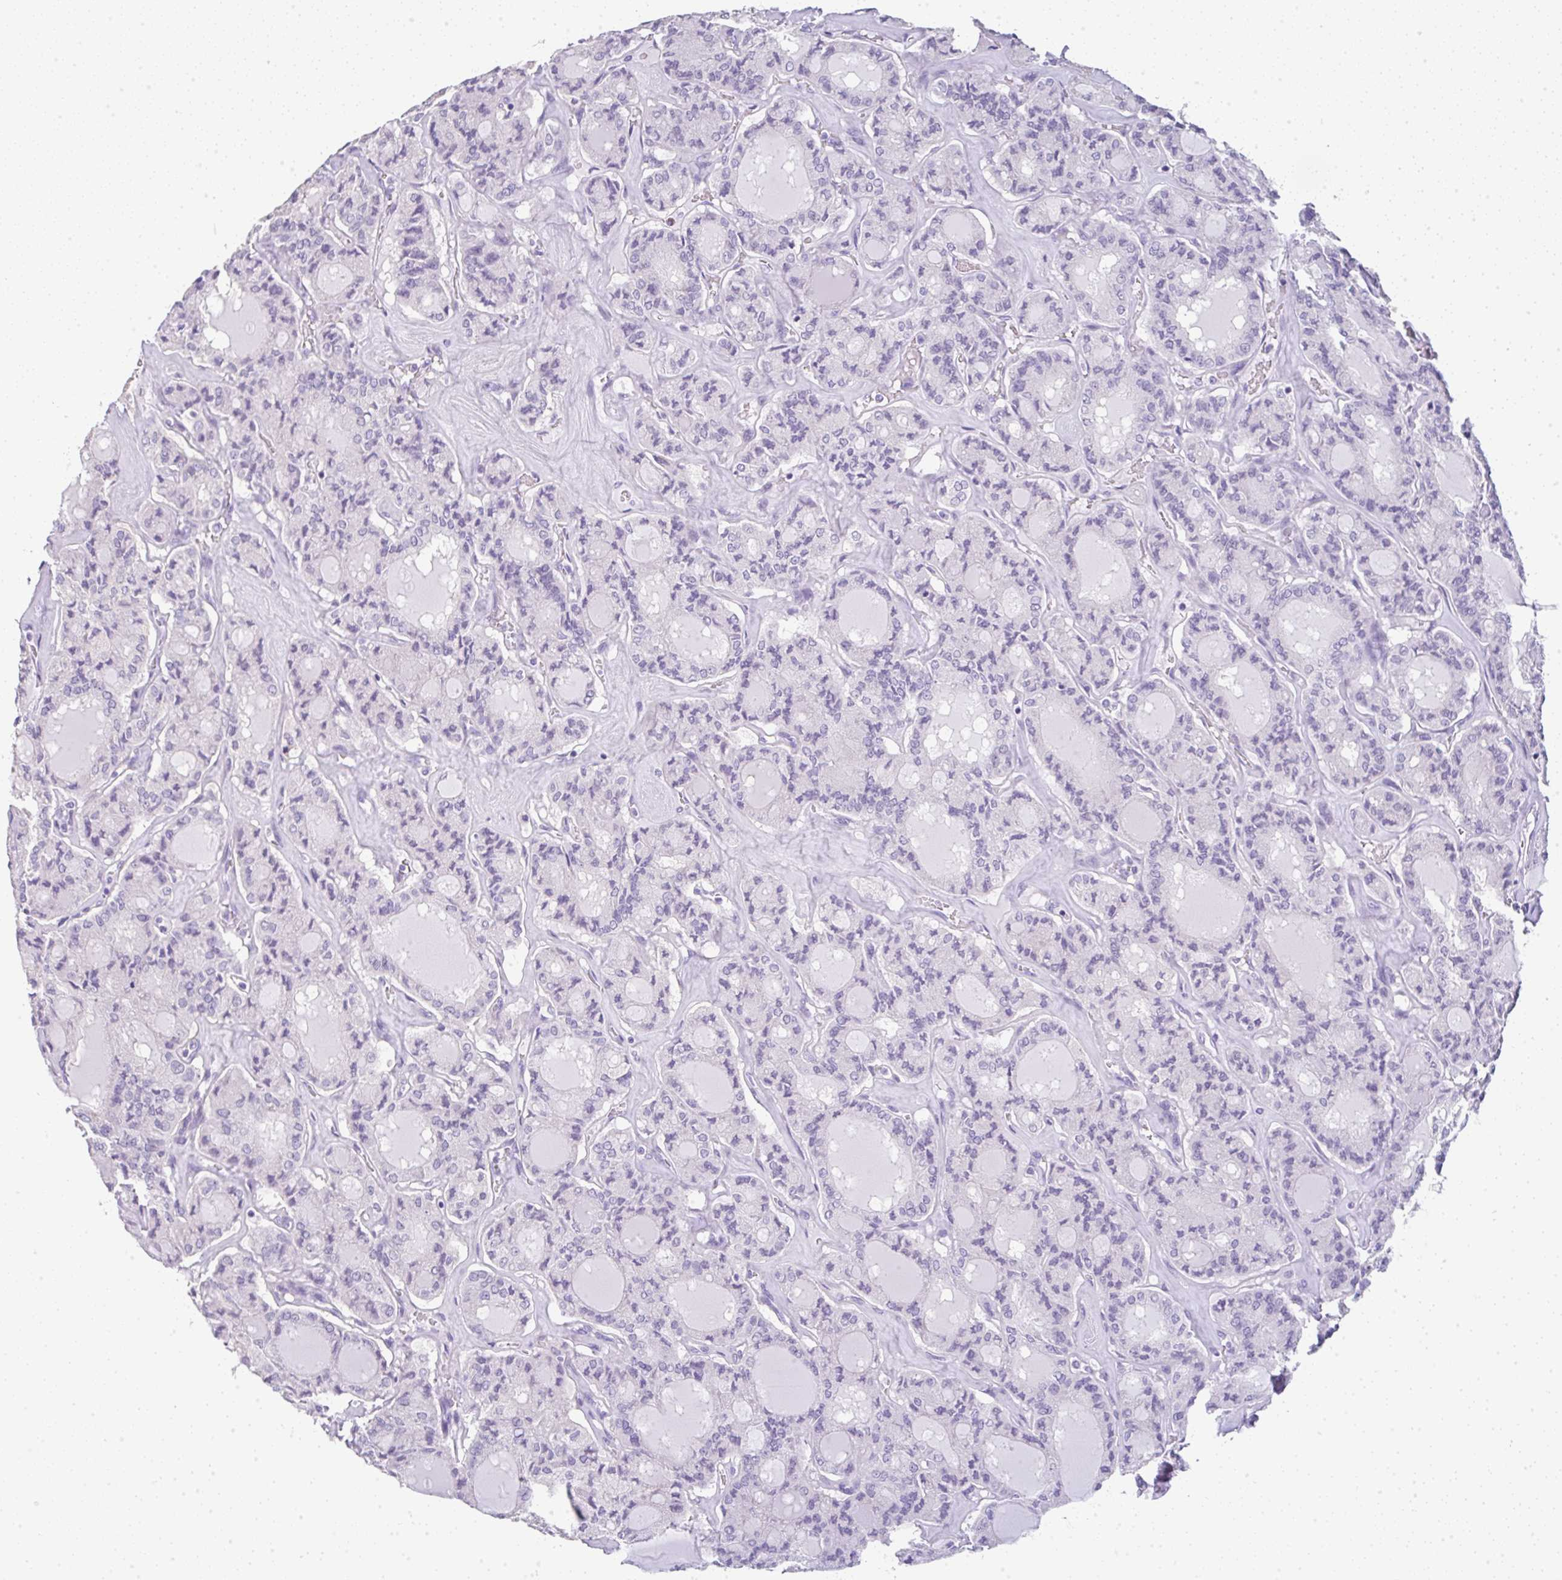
{"staining": {"intensity": "negative", "quantity": "none", "location": "none"}, "tissue": "thyroid cancer", "cell_type": "Tumor cells", "image_type": "cancer", "snomed": [{"axis": "morphology", "description": "Papillary adenocarcinoma, NOS"}, {"axis": "topography", "description": "Thyroid gland"}], "caption": "Immunohistochemical staining of human papillary adenocarcinoma (thyroid) exhibits no significant positivity in tumor cells.", "gene": "LPAR4", "patient": {"sex": "male", "age": 87}}